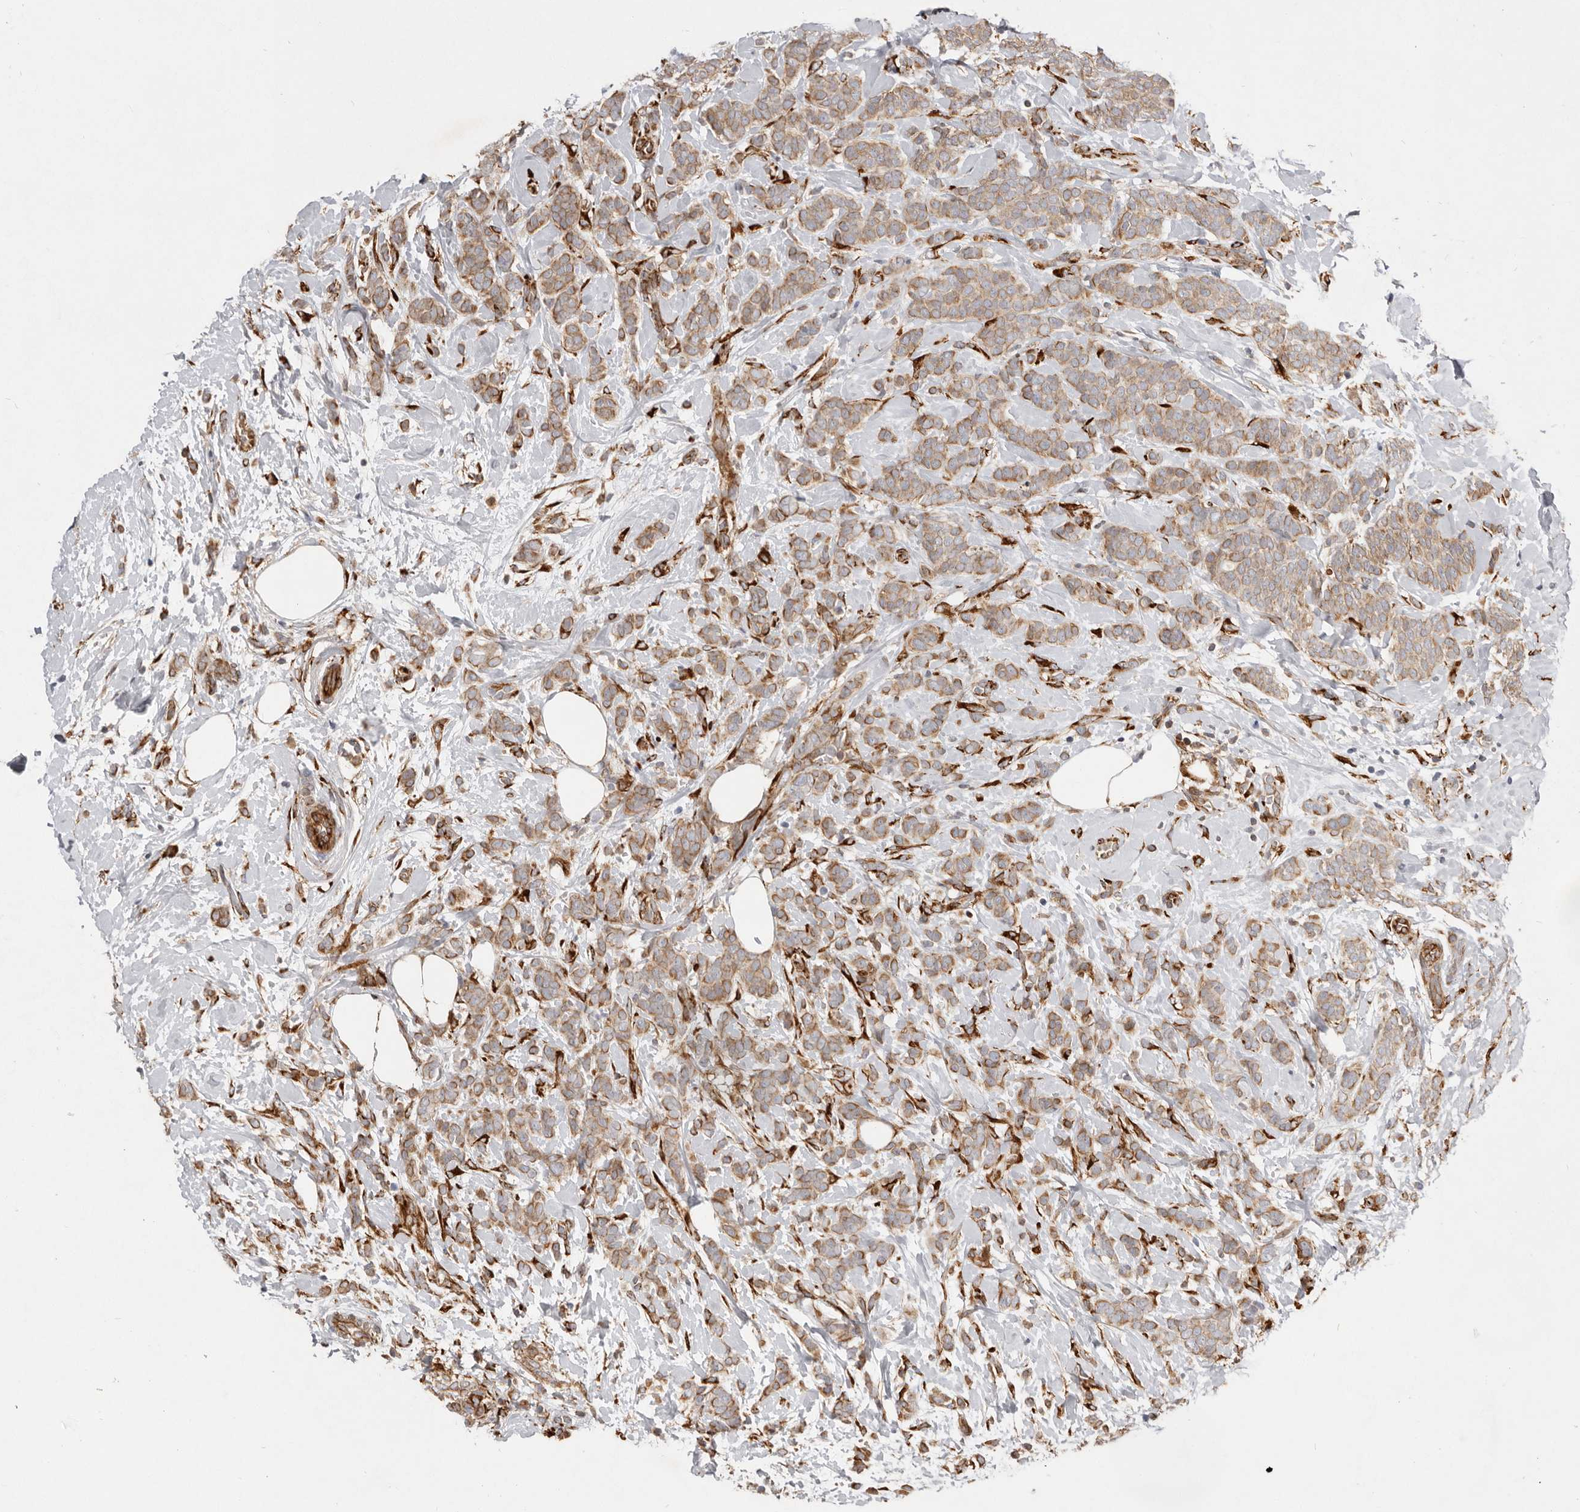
{"staining": {"intensity": "moderate", "quantity": ">75%", "location": "cytoplasmic/membranous"}, "tissue": "breast cancer", "cell_type": "Tumor cells", "image_type": "cancer", "snomed": [{"axis": "morphology", "description": "Lobular carcinoma, in situ"}, {"axis": "morphology", "description": "Lobular carcinoma"}, {"axis": "topography", "description": "Breast"}], "caption": "Breast lobular carcinoma tissue displays moderate cytoplasmic/membranous positivity in about >75% of tumor cells", "gene": "WDTC1", "patient": {"sex": "female", "age": 41}}